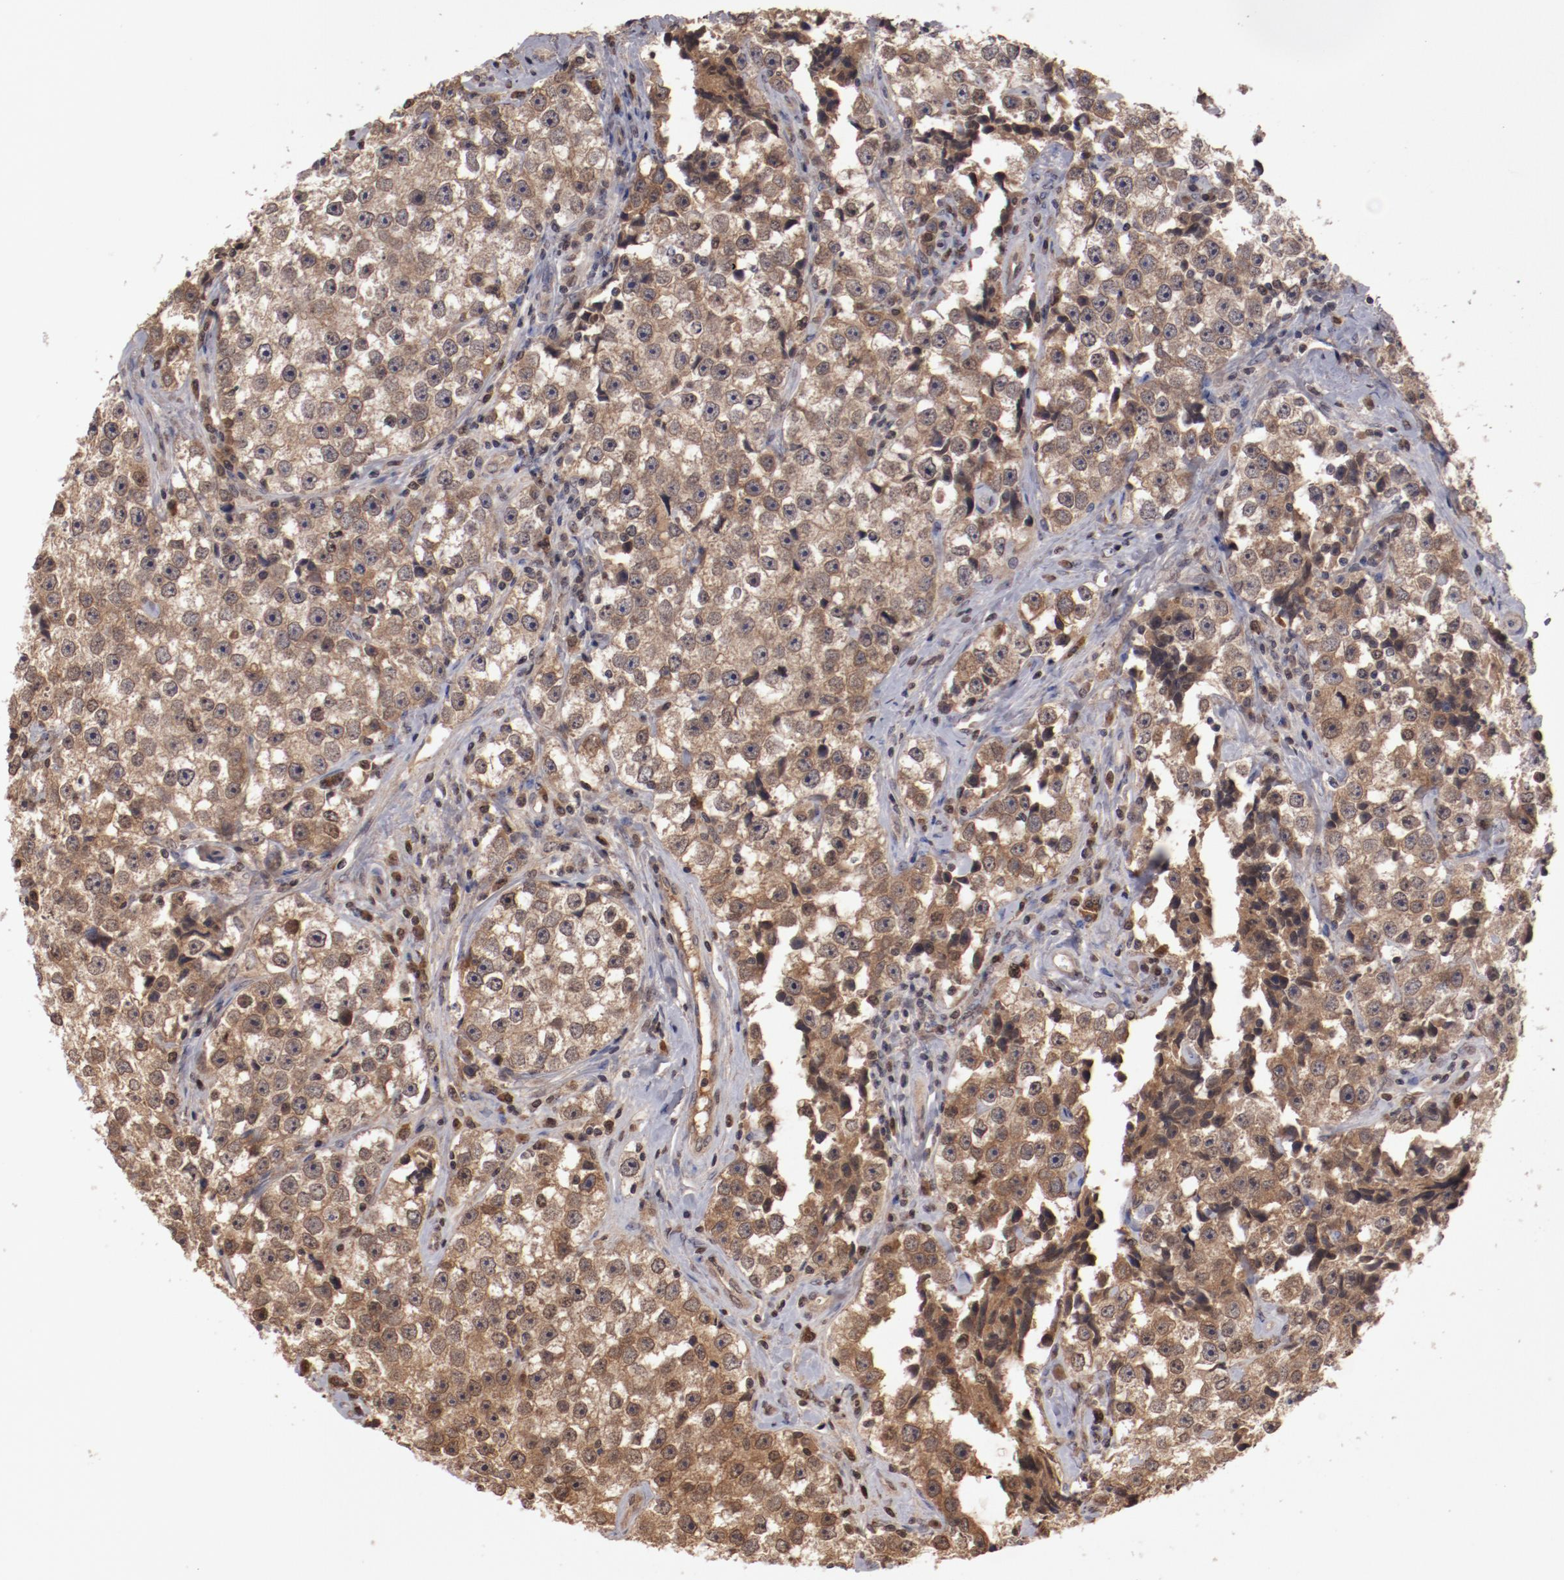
{"staining": {"intensity": "moderate", "quantity": ">75%", "location": "cytoplasmic/membranous,nuclear"}, "tissue": "testis cancer", "cell_type": "Tumor cells", "image_type": "cancer", "snomed": [{"axis": "morphology", "description": "Seminoma, NOS"}, {"axis": "topography", "description": "Testis"}], "caption": "A high-resolution photomicrograph shows immunohistochemistry (IHC) staining of seminoma (testis), which displays moderate cytoplasmic/membranous and nuclear expression in about >75% of tumor cells.", "gene": "SERPINA7", "patient": {"sex": "male", "age": 32}}